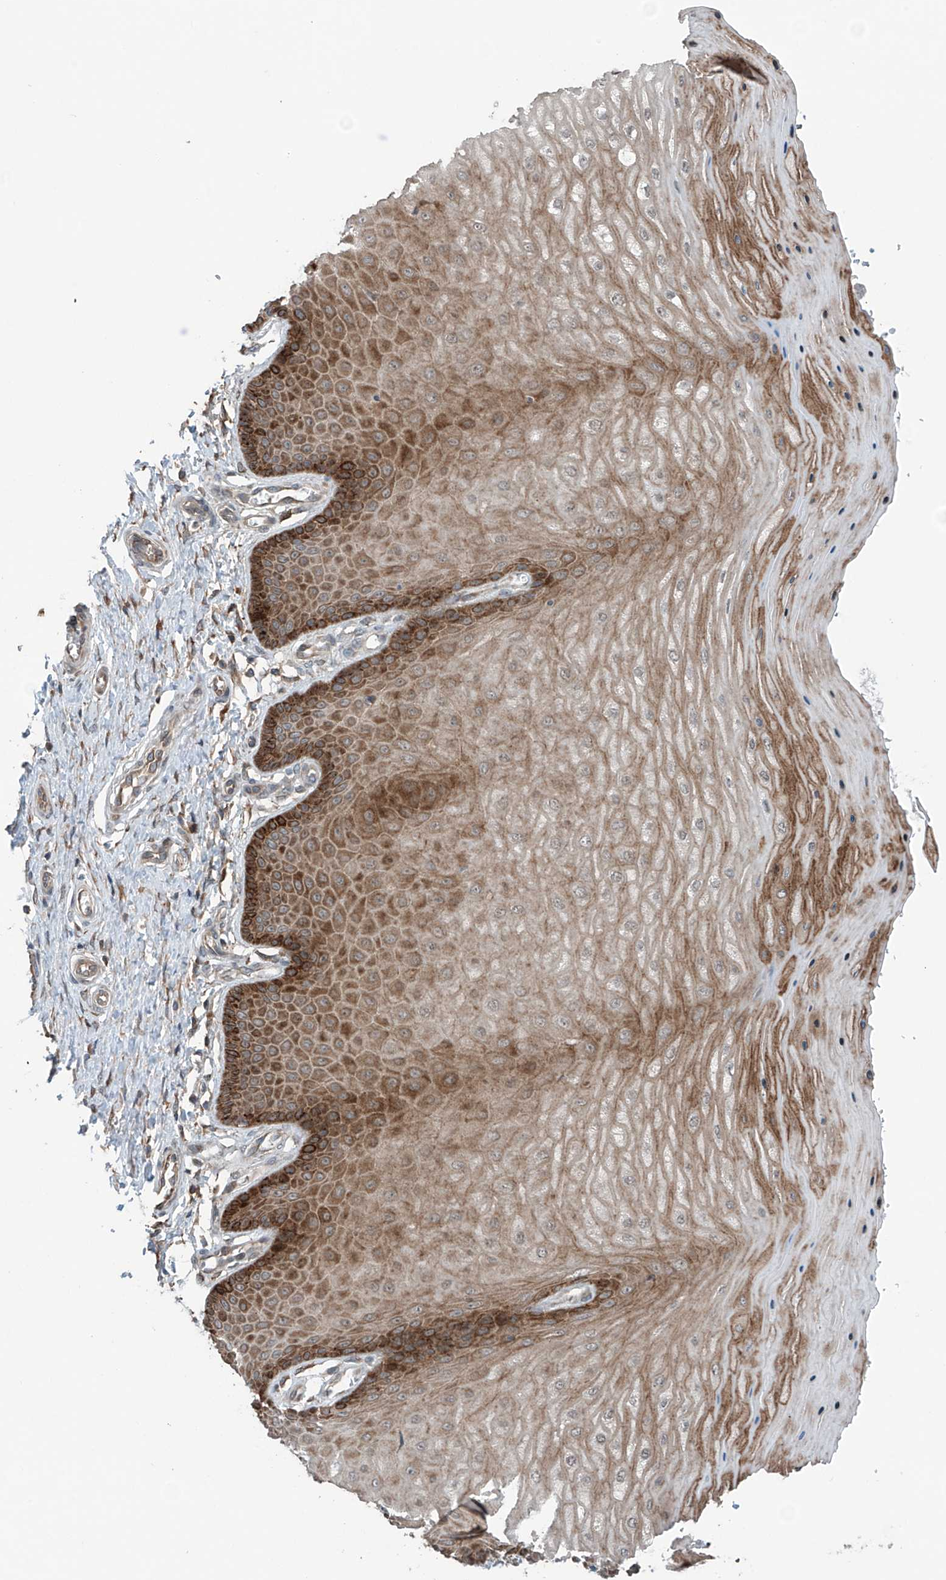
{"staining": {"intensity": "strong", "quantity": ">75%", "location": "cytoplasmic/membranous"}, "tissue": "cervix", "cell_type": "Glandular cells", "image_type": "normal", "snomed": [{"axis": "morphology", "description": "Normal tissue, NOS"}, {"axis": "topography", "description": "Cervix"}], "caption": "IHC image of unremarkable human cervix stained for a protein (brown), which displays high levels of strong cytoplasmic/membranous positivity in approximately >75% of glandular cells.", "gene": "SAMD3", "patient": {"sex": "female", "age": 55}}